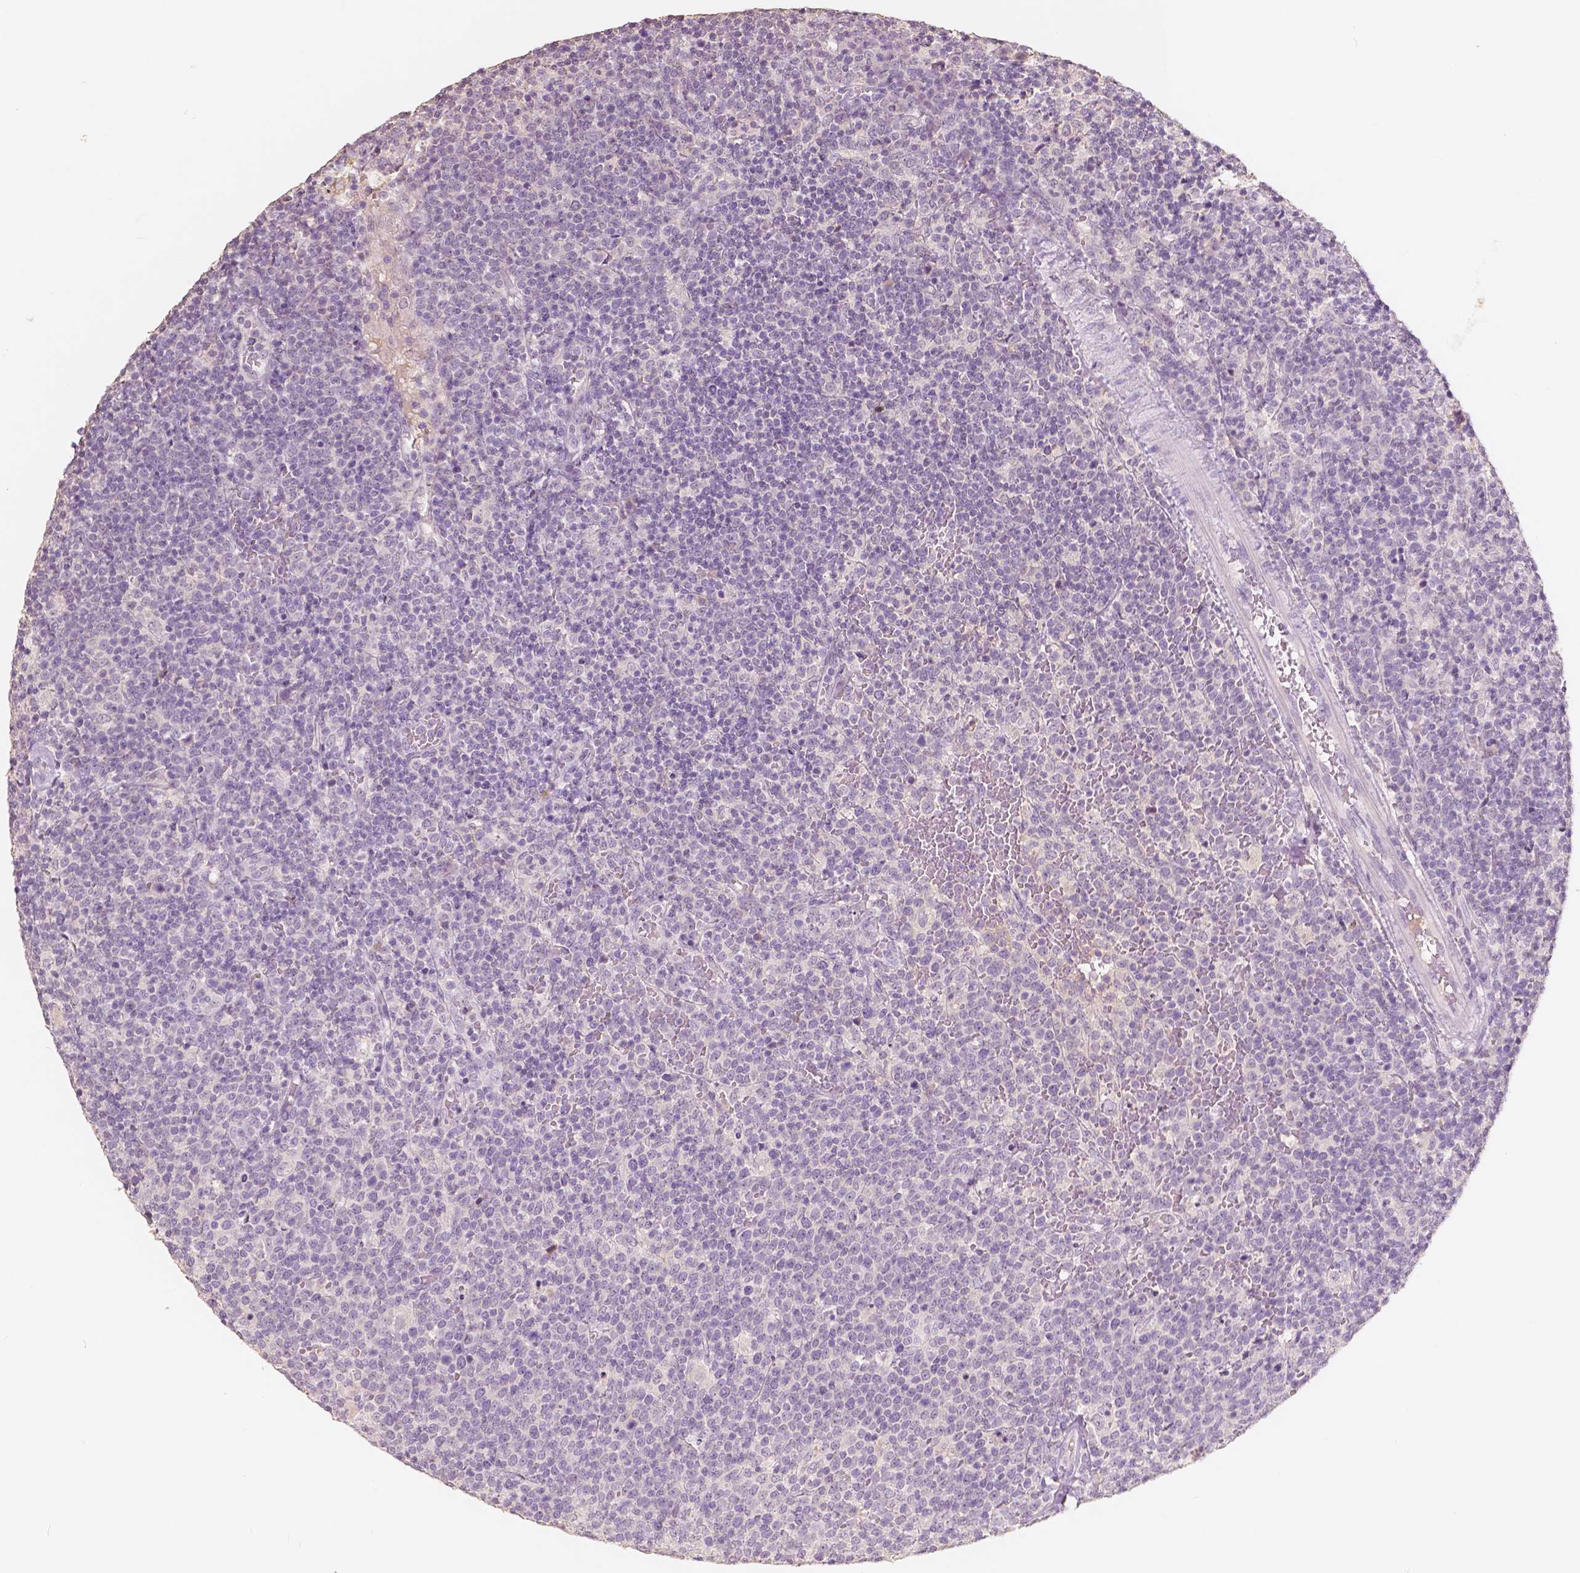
{"staining": {"intensity": "negative", "quantity": "none", "location": "none"}, "tissue": "lymphoma", "cell_type": "Tumor cells", "image_type": "cancer", "snomed": [{"axis": "morphology", "description": "Malignant lymphoma, non-Hodgkin's type, High grade"}, {"axis": "topography", "description": "Lymph node"}], "caption": "Immunohistochemistry image of malignant lymphoma, non-Hodgkin's type (high-grade) stained for a protein (brown), which reveals no expression in tumor cells.", "gene": "SOX15", "patient": {"sex": "male", "age": 61}}